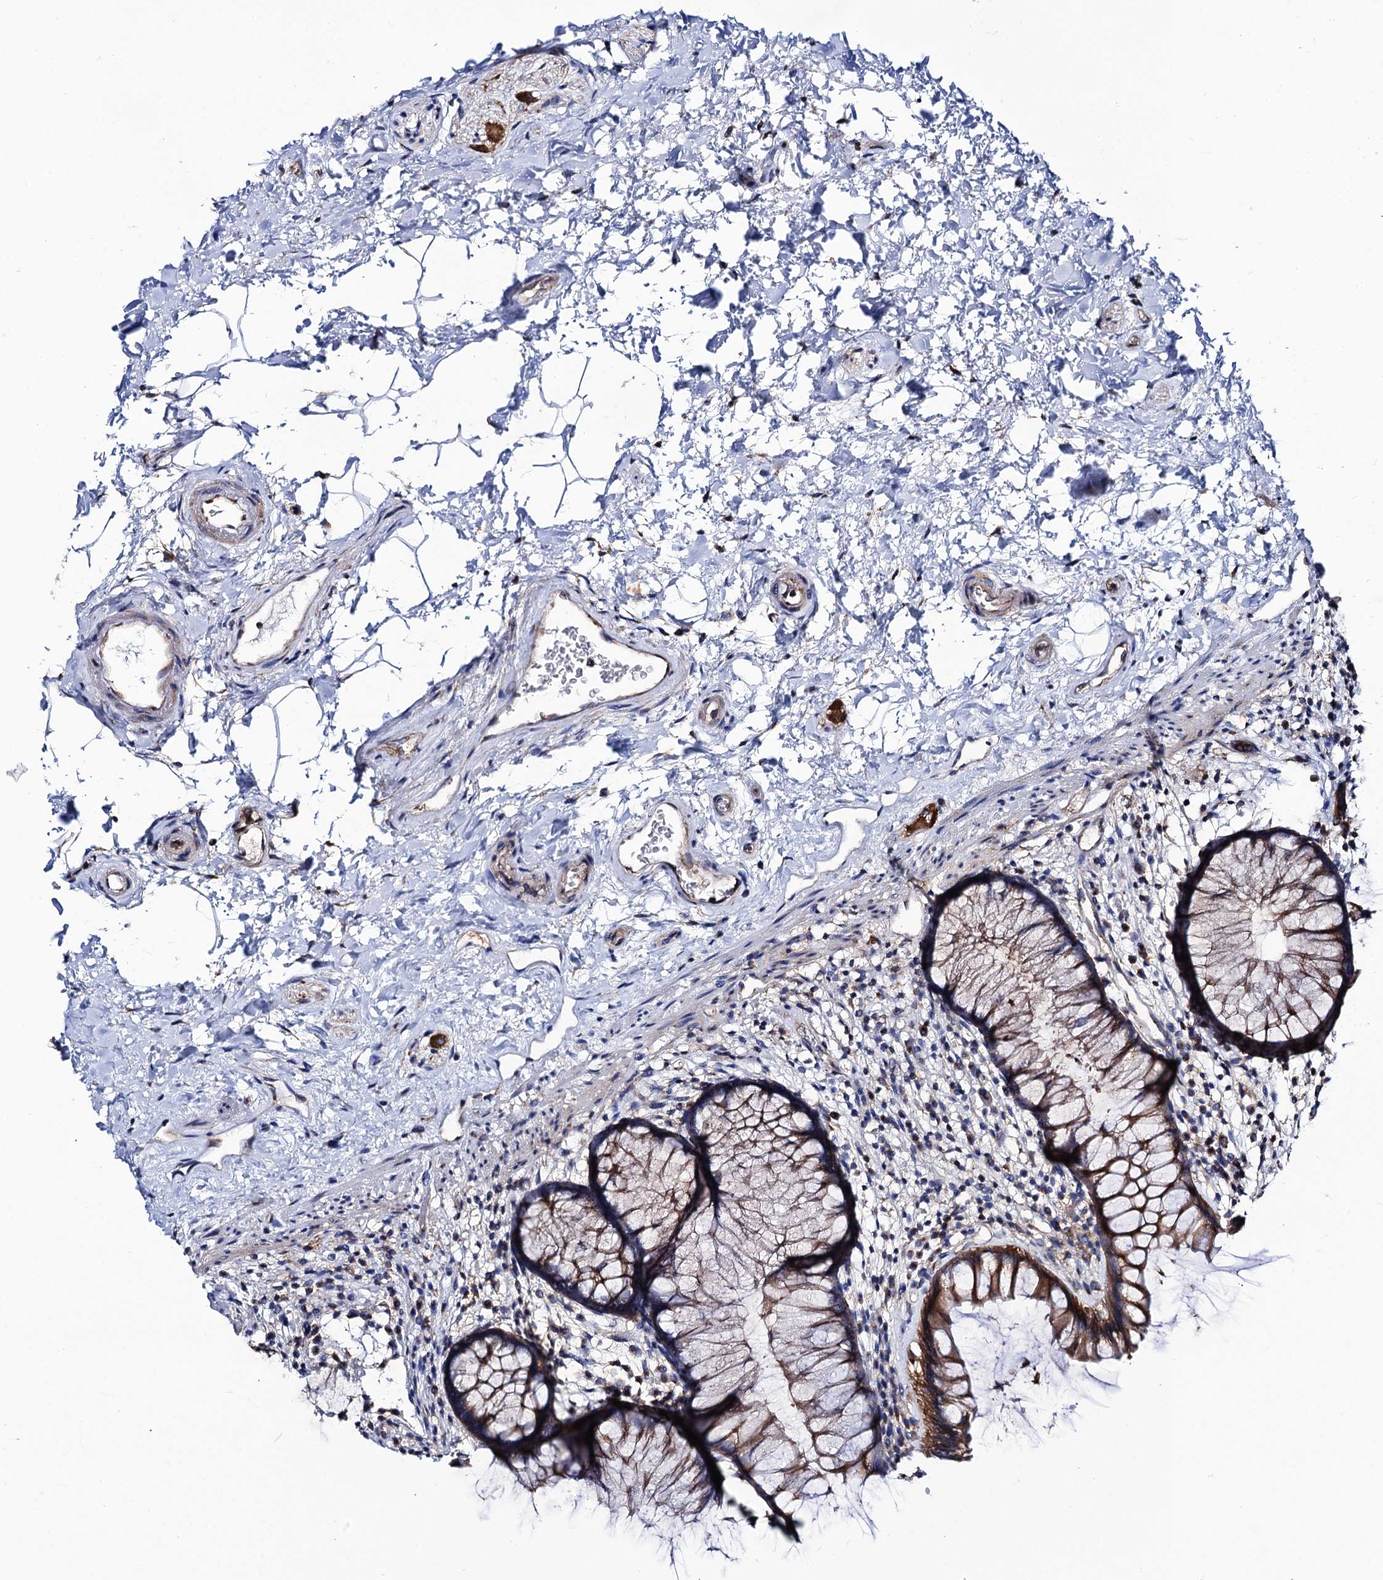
{"staining": {"intensity": "moderate", "quantity": ">75%", "location": "cytoplasmic/membranous"}, "tissue": "rectum", "cell_type": "Glandular cells", "image_type": "normal", "snomed": [{"axis": "morphology", "description": "Normal tissue, NOS"}, {"axis": "topography", "description": "Rectum"}], "caption": "Protein analysis of unremarkable rectum reveals moderate cytoplasmic/membranous staining in approximately >75% of glandular cells. The staining is performed using DAB (3,3'-diaminobenzidine) brown chromogen to label protein expression. The nuclei are counter-stained blue using hematoxylin.", "gene": "DYDC1", "patient": {"sex": "male", "age": 51}}